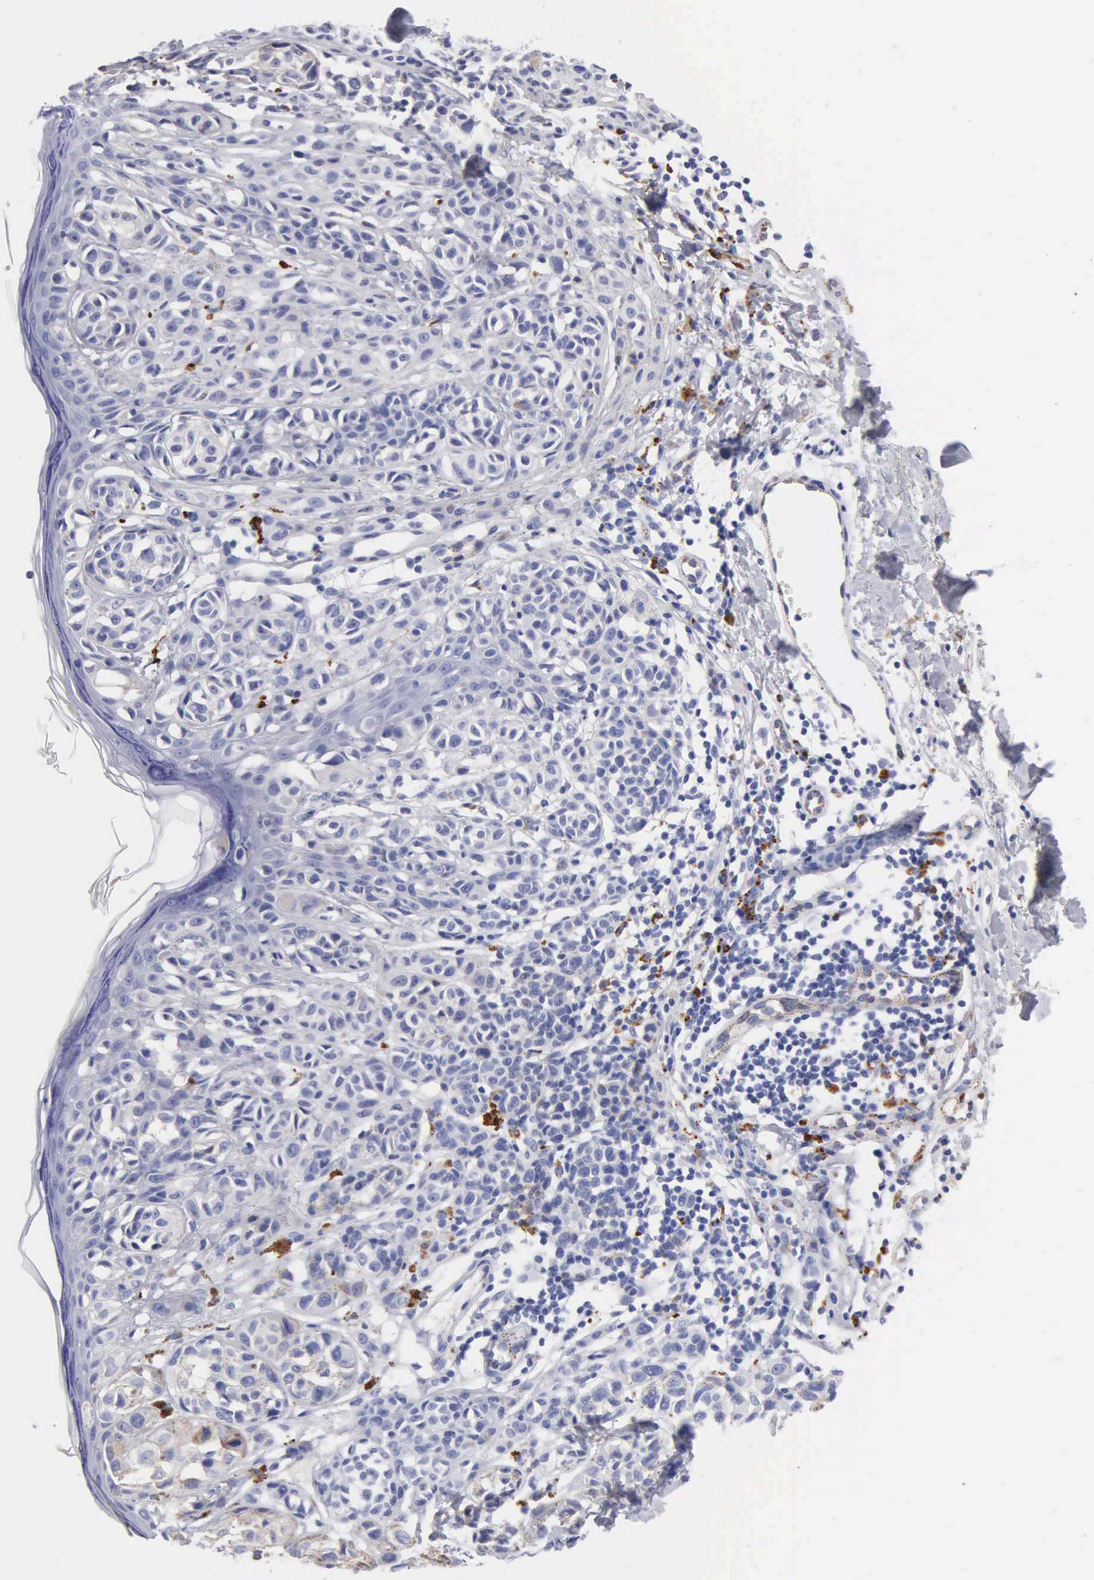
{"staining": {"intensity": "negative", "quantity": "none", "location": "none"}, "tissue": "melanoma", "cell_type": "Tumor cells", "image_type": "cancer", "snomed": [{"axis": "morphology", "description": "Malignant melanoma, NOS"}, {"axis": "topography", "description": "Skin"}], "caption": "A high-resolution photomicrograph shows immunohistochemistry (IHC) staining of malignant melanoma, which demonstrates no significant positivity in tumor cells.", "gene": "CTSL", "patient": {"sex": "male", "age": 40}}